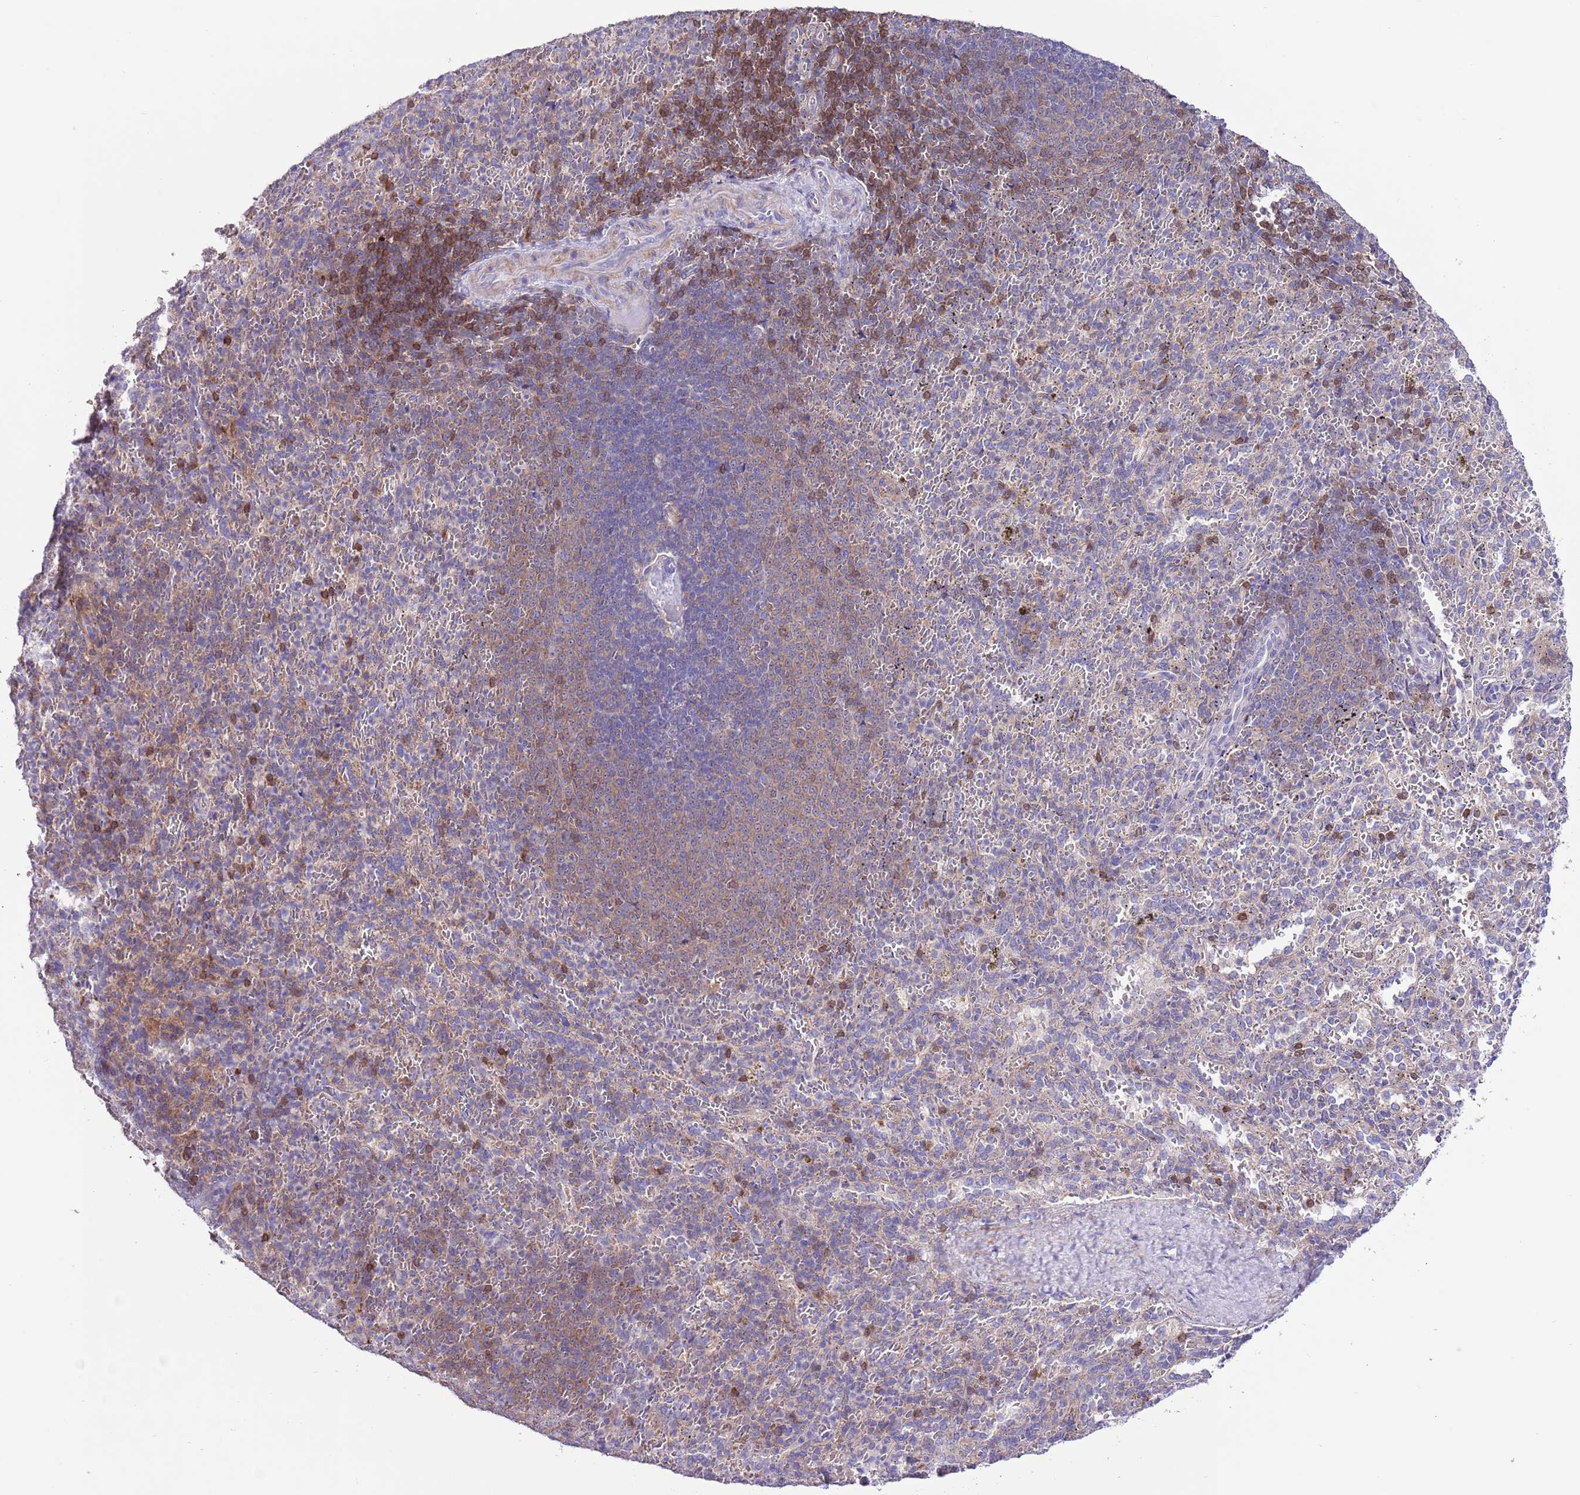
{"staining": {"intensity": "negative", "quantity": "none", "location": "none"}, "tissue": "spleen", "cell_type": "Cells in red pulp", "image_type": "normal", "snomed": [{"axis": "morphology", "description": "Normal tissue, NOS"}, {"axis": "topography", "description": "Spleen"}], "caption": "Cells in red pulp are negative for protein expression in normal human spleen. (DAB immunohistochemistry (IHC) visualized using brightfield microscopy, high magnification).", "gene": "PRR32", "patient": {"sex": "female", "age": 21}}